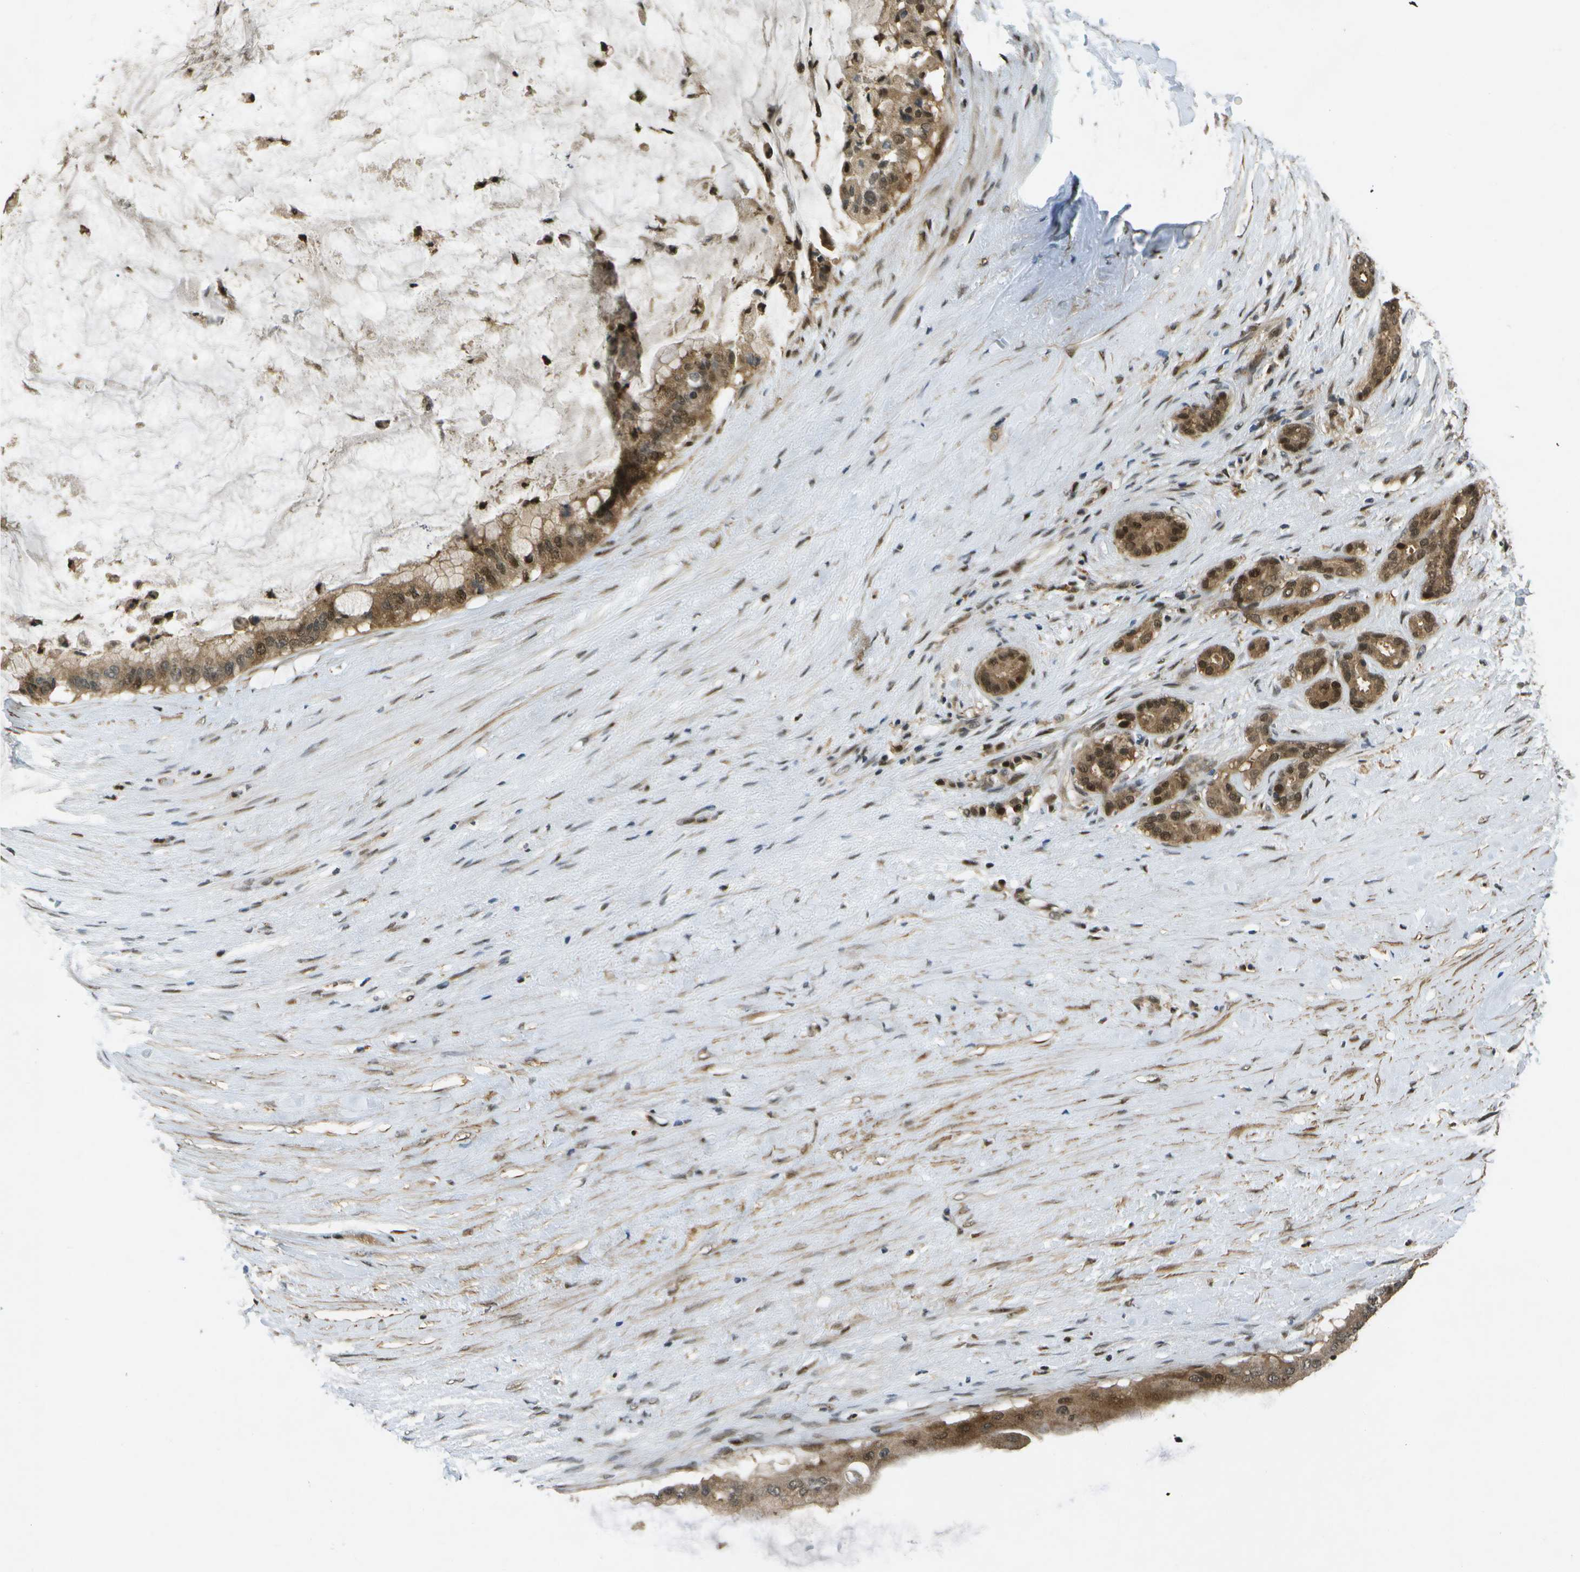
{"staining": {"intensity": "moderate", "quantity": ">75%", "location": "cytoplasmic/membranous,nuclear"}, "tissue": "pancreatic cancer", "cell_type": "Tumor cells", "image_type": "cancer", "snomed": [{"axis": "morphology", "description": "Adenocarcinoma, NOS"}, {"axis": "topography", "description": "Pancreas"}], "caption": "Tumor cells show medium levels of moderate cytoplasmic/membranous and nuclear positivity in approximately >75% of cells in human adenocarcinoma (pancreatic).", "gene": "GANC", "patient": {"sex": "male", "age": 41}}